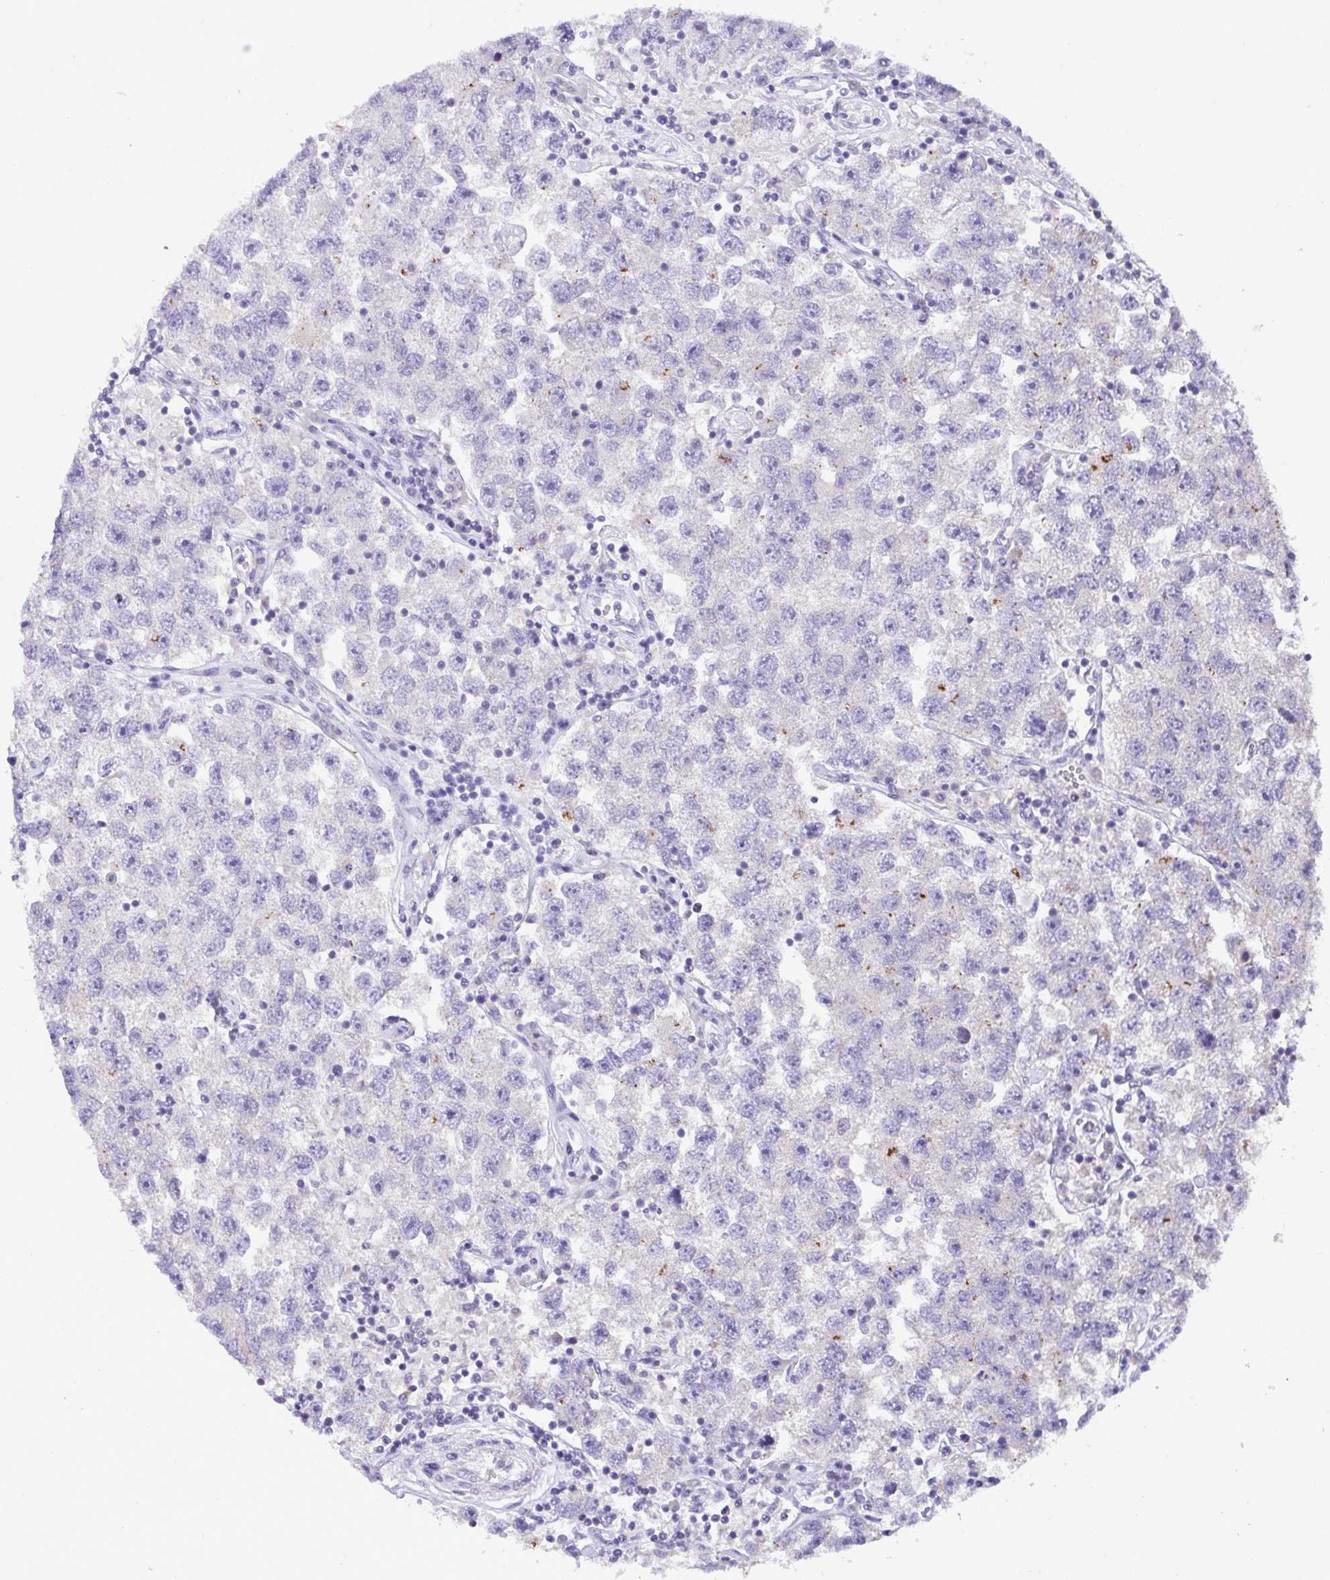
{"staining": {"intensity": "negative", "quantity": "none", "location": "none"}, "tissue": "testis cancer", "cell_type": "Tumor cells", "image_type": "cancer", "snomed": [{"axis": "morphology", "description": "Seminoma, NOS"}, {"axis": "topography", "description": "Testis"}], "caption": "High magnification brightfield microscopy of testis seminoma stained with DAB (brown) and counterstained with hematoxylin (blue): tumor cells show no significant positivity.", "gene": "ST8SIA2", "patient": {"sex": "male", "age": 26}}